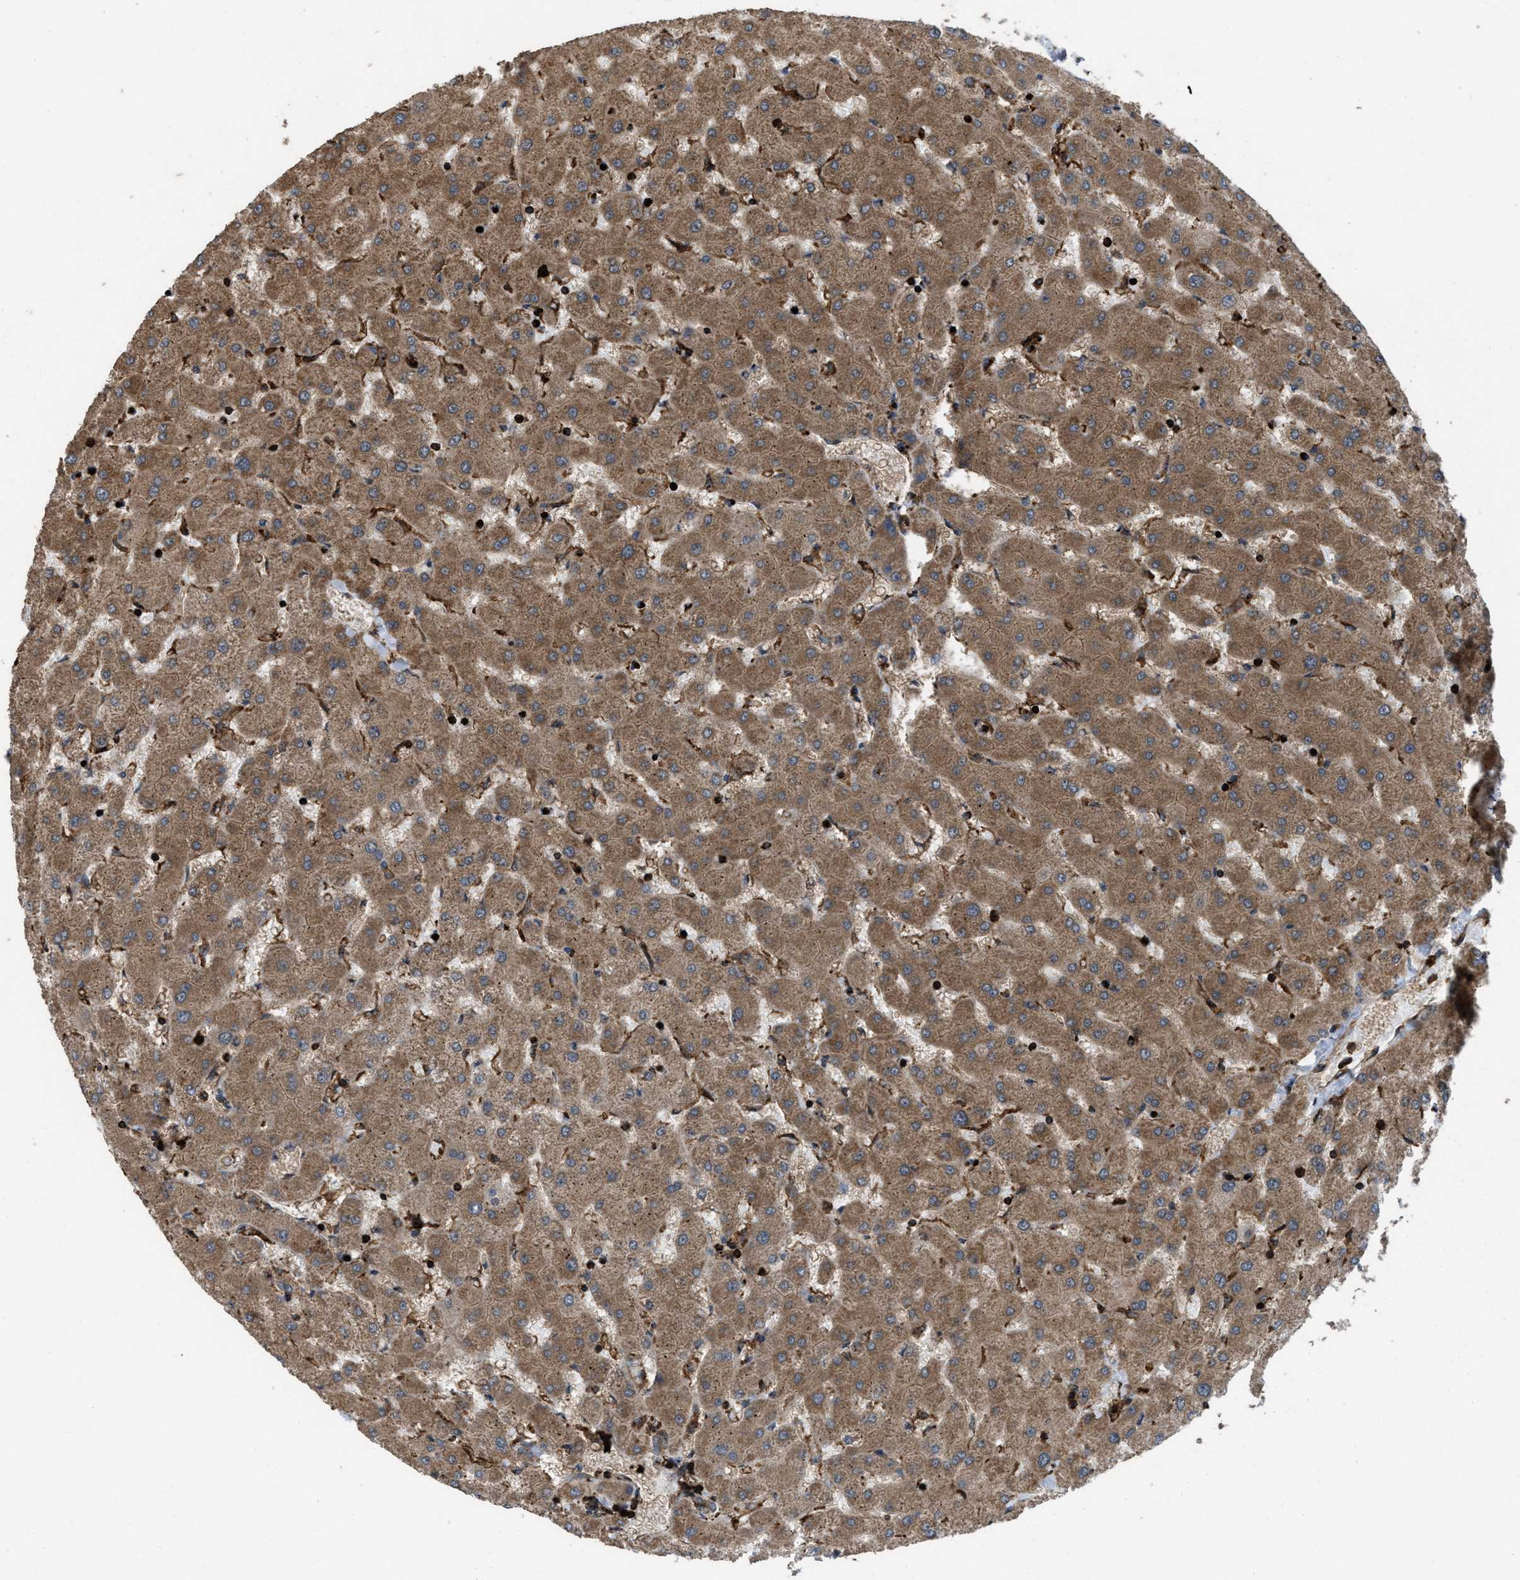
{"staining": {"intensity": "moderate", "quantity": ">75%", "location": "cytoplasmic/membranous"}, "tissue": "liver", "cell_type": "Cholangiocytes", "image_type": "normal", "snomed": [{"axis": "morphology", "description": "Normal tissue, NOS"}, {"axis": "topography", "description": "Liver"}], "caption": "Immunohistochemistry (IHC) staining of normal liver, which exhibits medium levels of moderate cytoplasmic/membranous staining in approximately >75% of cholangiocytes indicating moderate cytoplasmic/membranous protein positivity. The staining was performed using DAB (brown) for protein detection and nuclei were counterstained in hematoxylin (blue).", "gene": "EGLN1", "patient": {"sex": "female", "age": 63}}